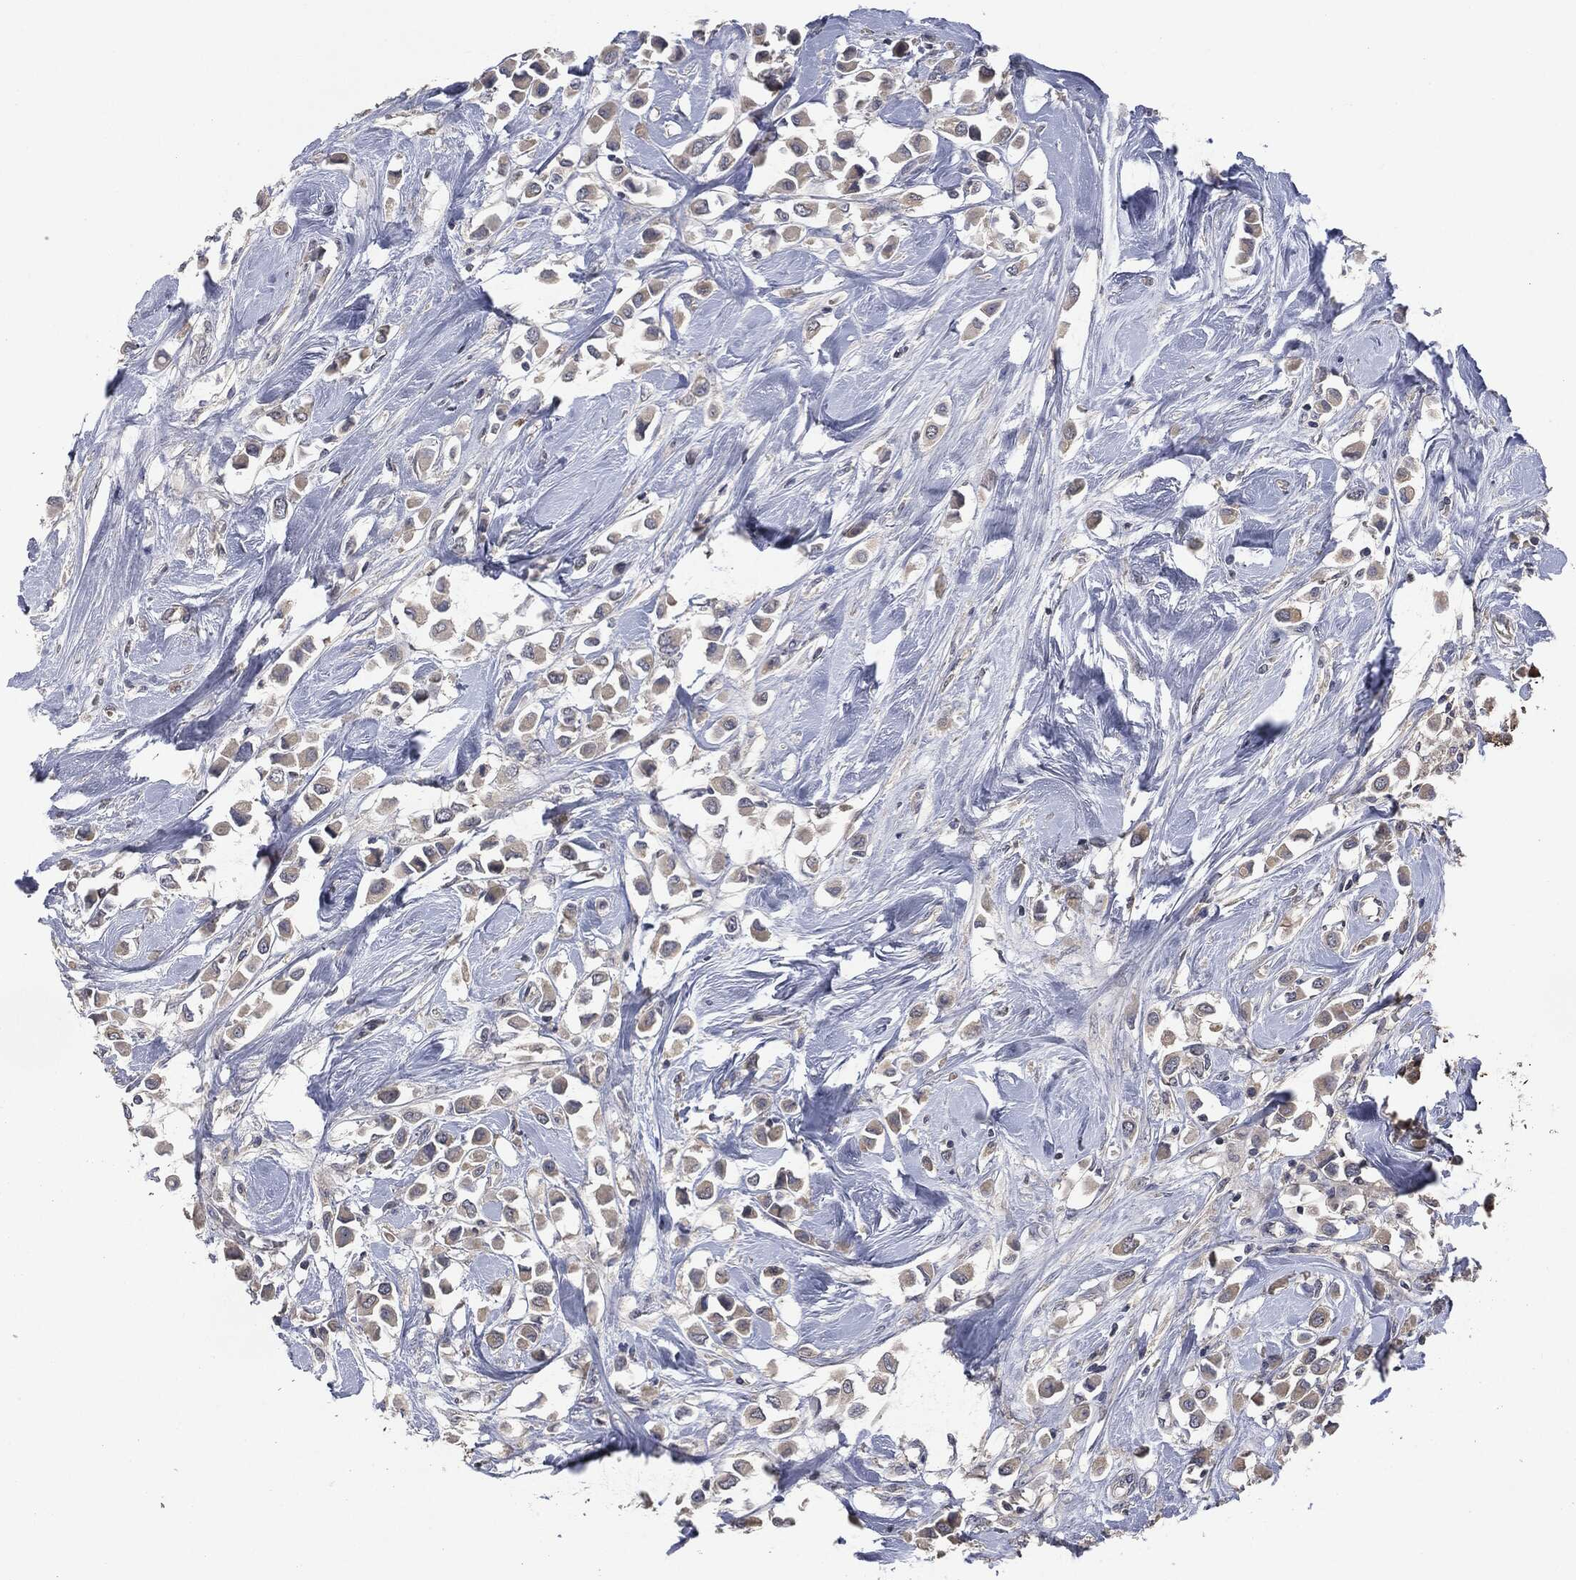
{"staining": {"intensity": "negative", "quantity": "none", "location": "none"}, "tissue": "breast cancer", "cell_type": "Tumor cells", "image_type": "cancer", "snomed": [{"axis": "morphology", "description": "Duct carcinoma"}, {"axis": "topography", "description": "Breast"}], "caption": "There is no significant positivity in tumor cells of breast cancer (infiltrating ductal carcinoma). (DAB immunohistochemistry, high magnification).", "gene": "IL1RN", "patient": {"sex": "female", "age": 61}}